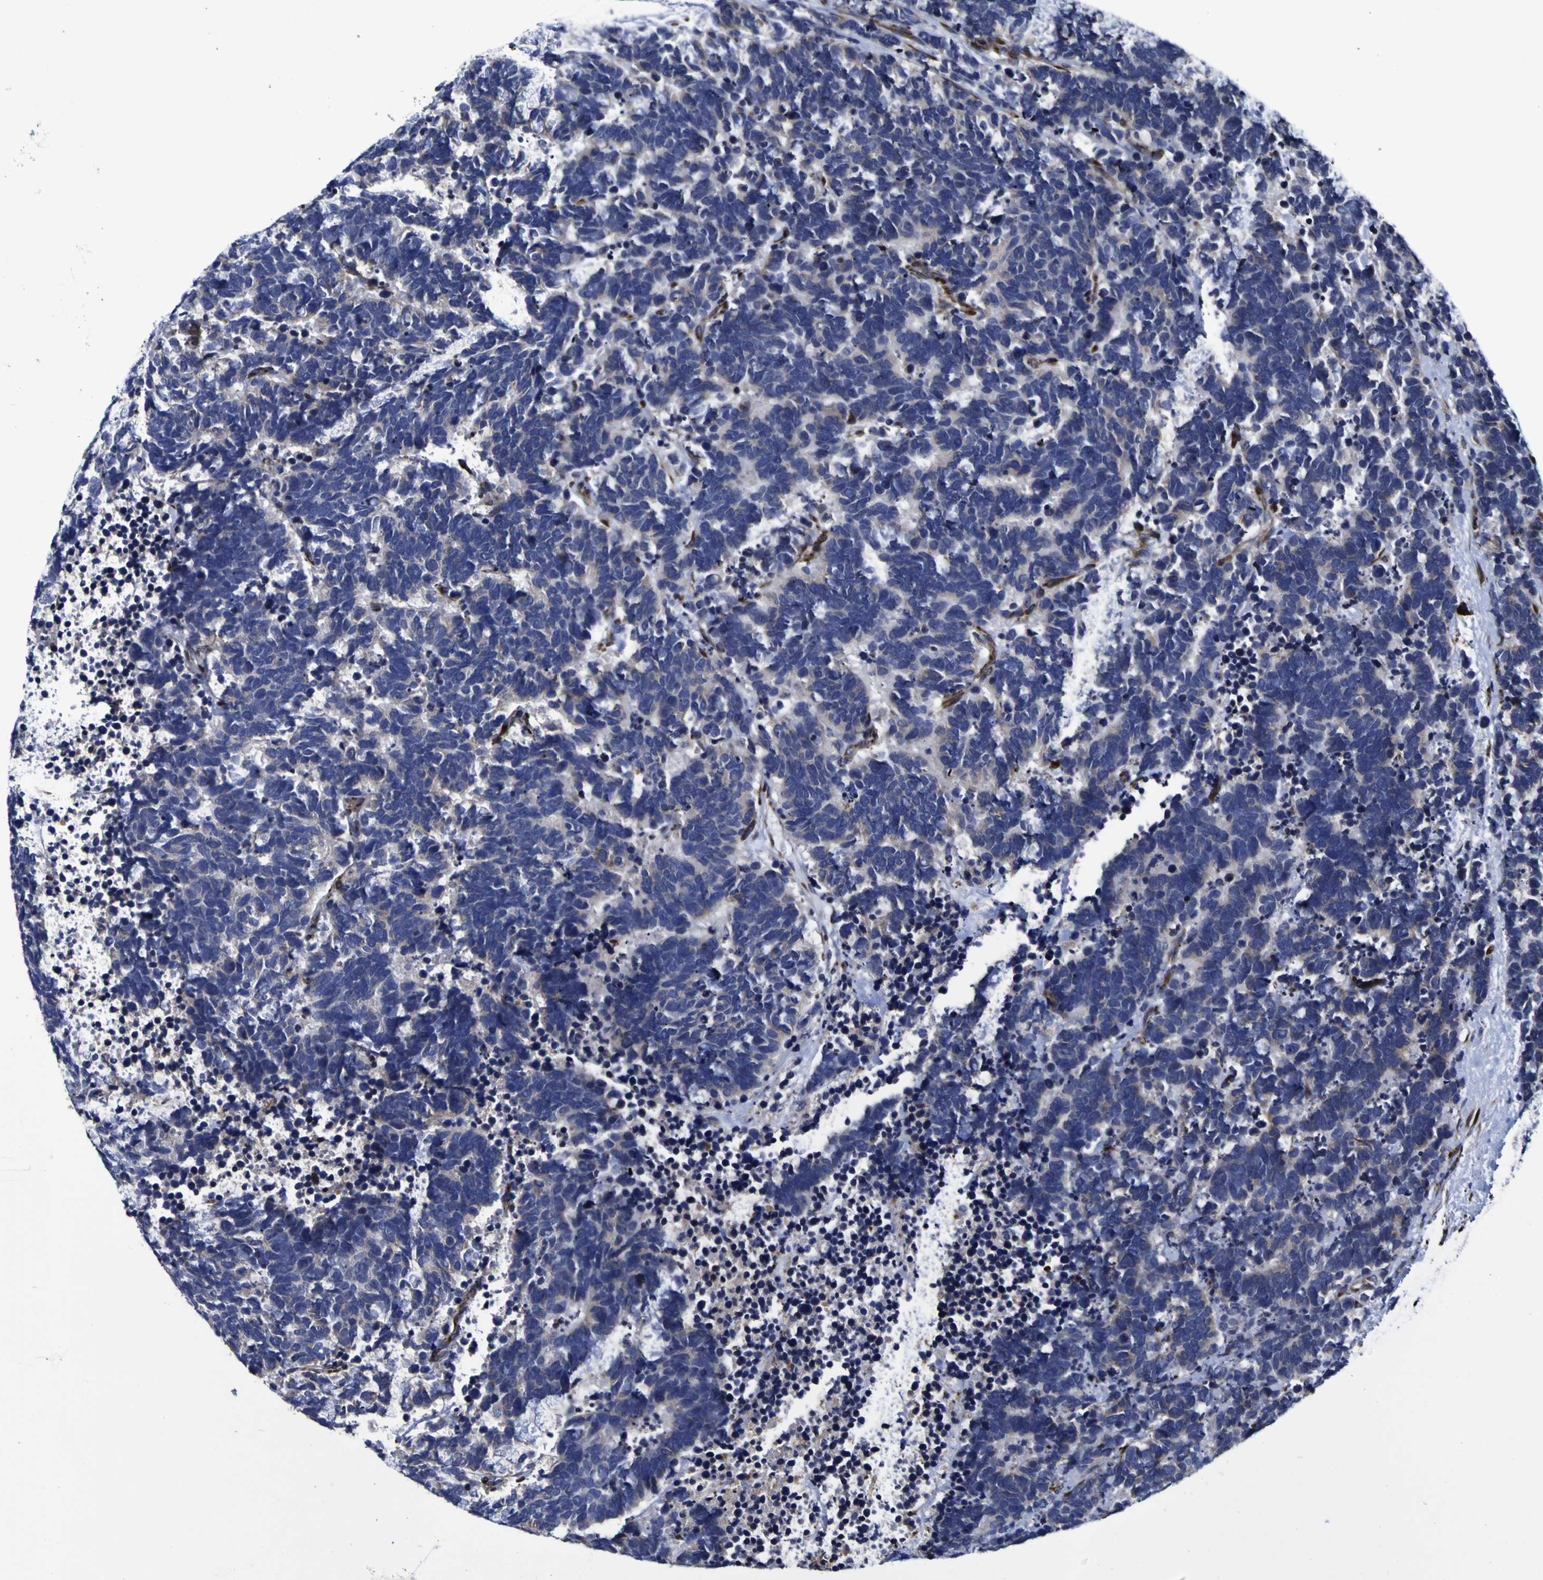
{"staining": {"intensity": "weak", "quantity": "<25%", "location": "cytoplasmic/membranous"}, "tissue": "carcinoid", "cell_type": "Tumor cells", "image_type": "cancer", "snomed": [{"axis": "morphology", "description": "Carcinoma, NOS"}, {"axis": "morphology", "description": "Carcinoid, malignant, NOS"}, {"axis": "topography", "description": "Urinary bladder"}], "caption": "Carcinoma was stained to show a protein in brown. There is no significant positivity in tumor cells. (Immunohistochemistry, brightfield microscopy, high magnification).", "gene": "P3H1", "patient": {"sex": "male", "age": 57}}